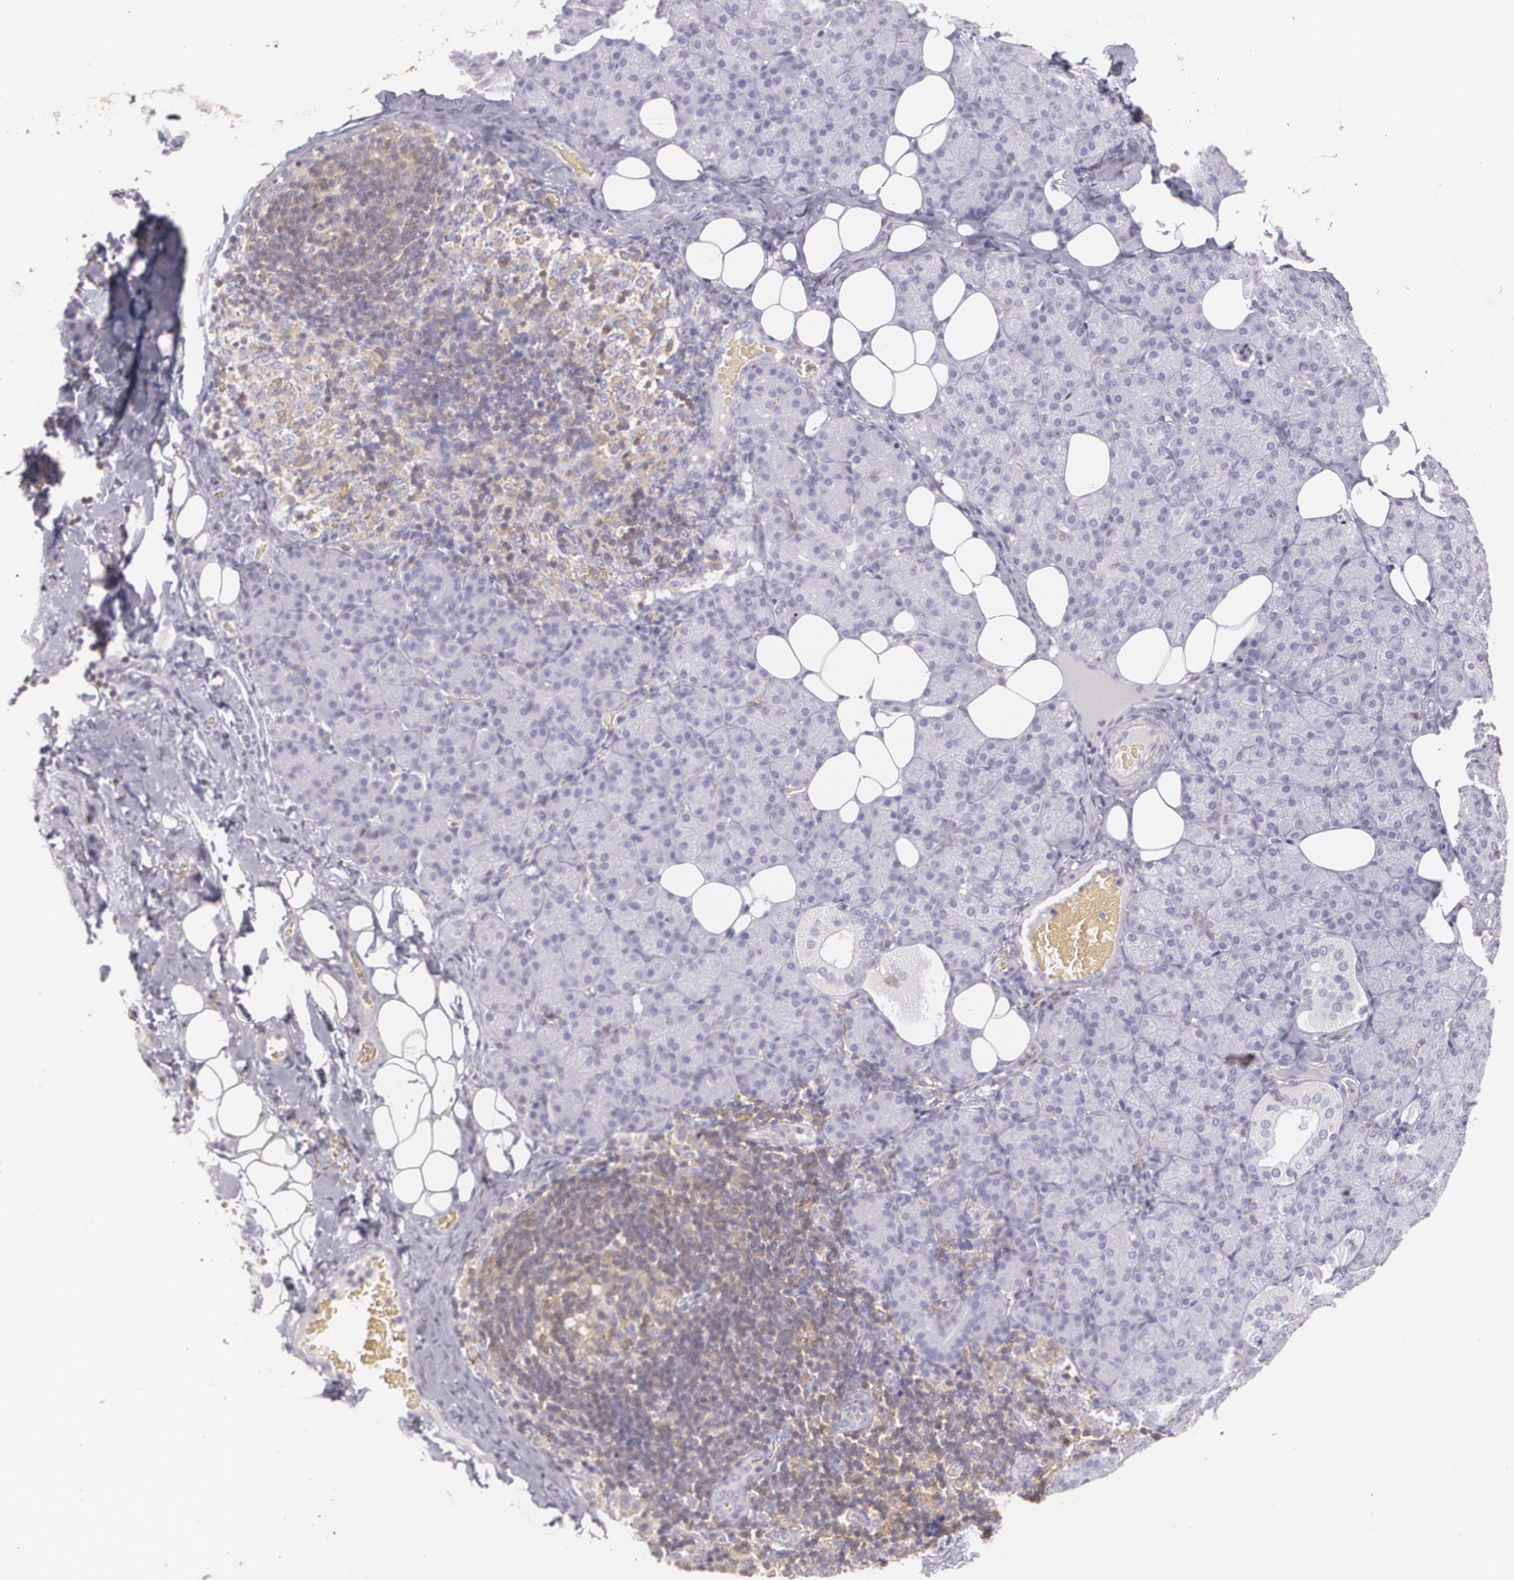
{"staining": {"intensity": "negative", "quantity": "none", "location": "none"}, "tissue": "salivary gland", "cell_type": "Glandular cells", "image_type": "normal", "snomed": [{"axis": "morphology", "description": "Normal tissue, NOS"}, {"axis": "topography", "description": "Lymph node"}, {"axis": "topography", "description": "Salivary gland"}], "caption": "A photomicrograph of human salivary gland is negative for staining in glandular cells.", "gene": "TGFBR1", "patient": {"sex": "male", "age": 8}}